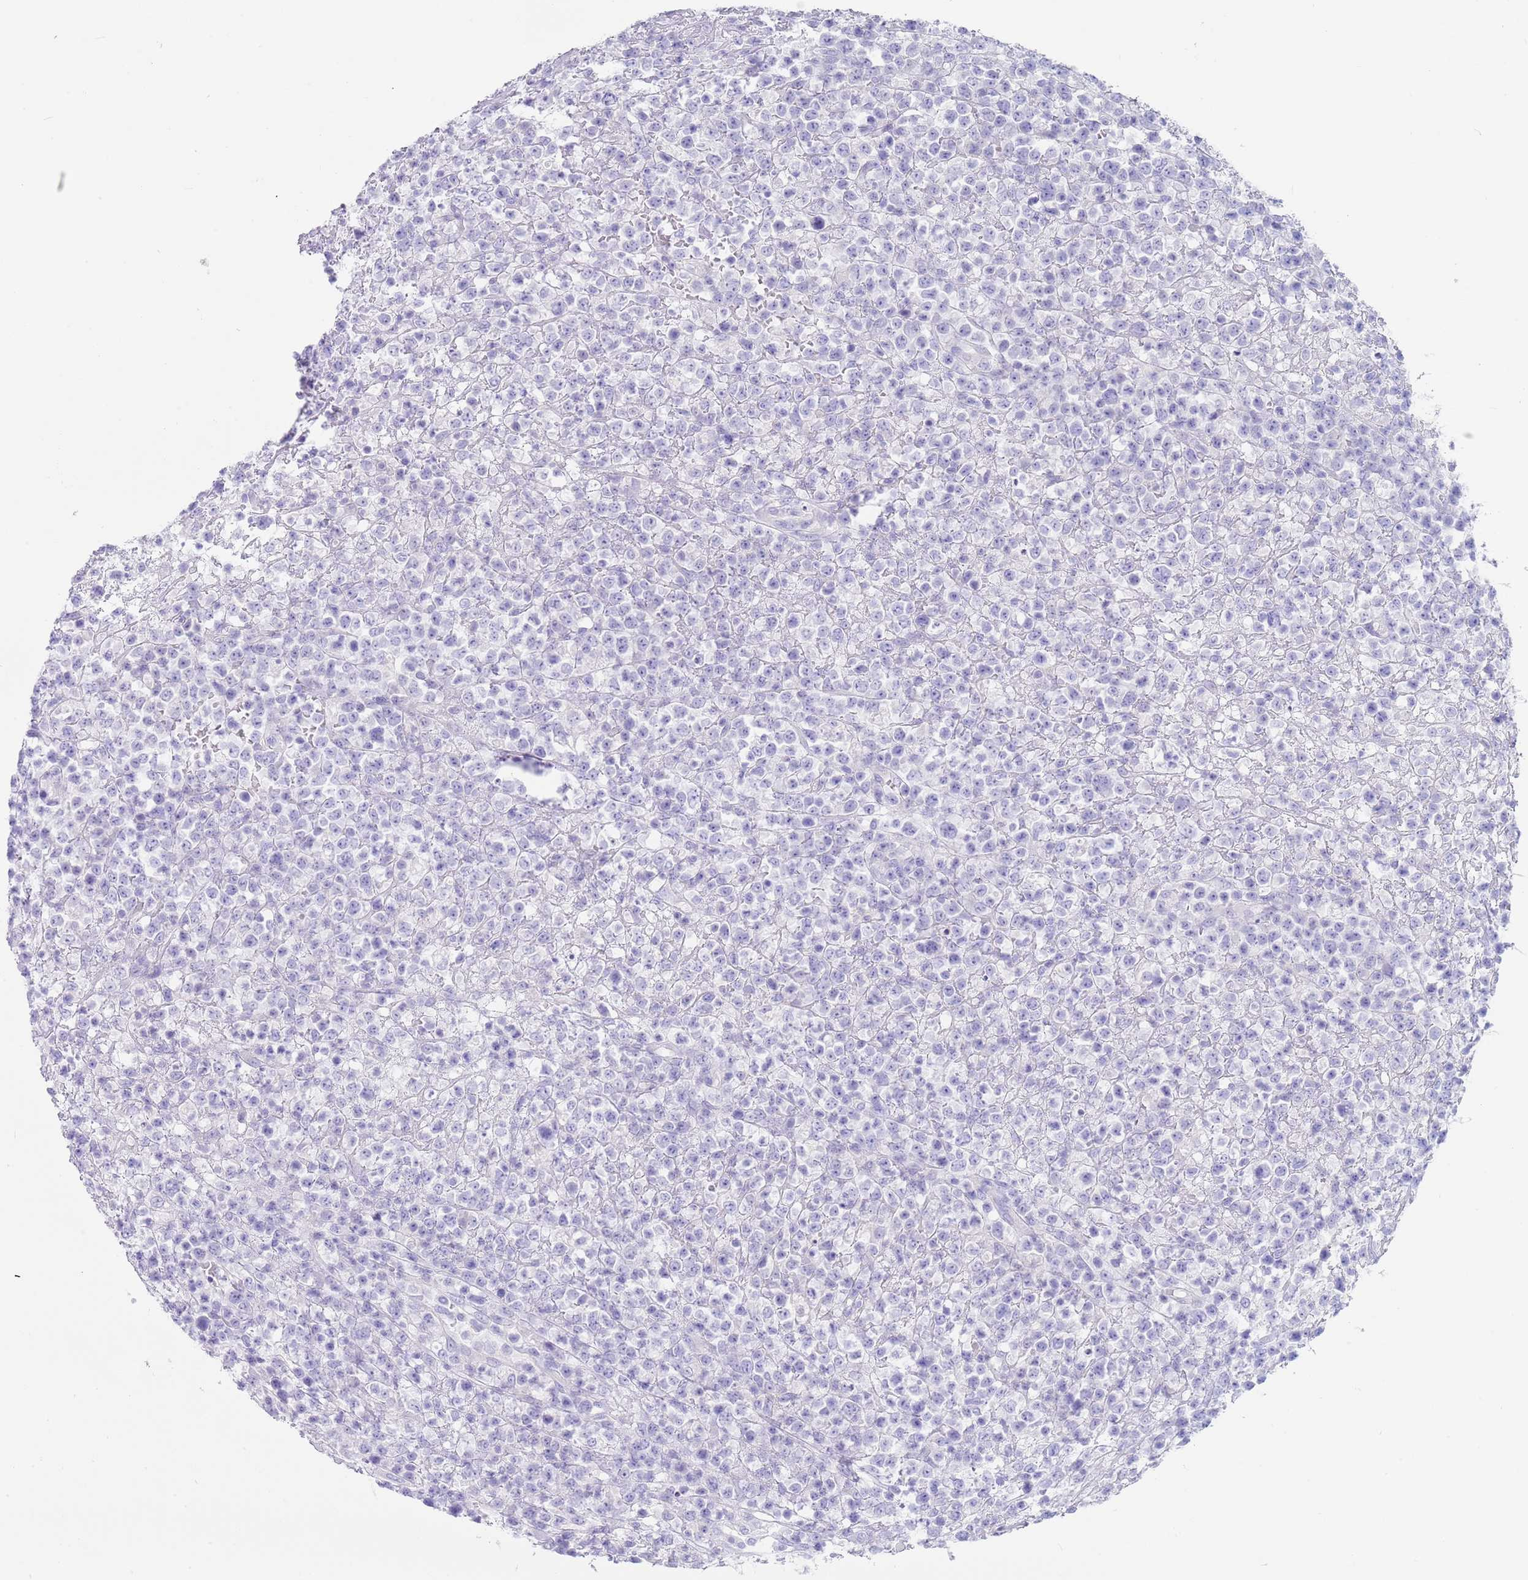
{"staining": {"intensity": "negative", "quantity": "none", "location": "none"}, "tissue": "lymphoma", "cell_type": "Tumor cells", "image_type": "cancer", "snomed": [{"axis": "morphology", "description": "Malignant lymphoma, non-Hodgkin's type, High grade"}, {"axis": "topography", "description": "Colon"}], "caption": "Photomicrograph shows no protein positivity in tumor cells of lymphoma tissue. (Immunohistochemistry (ihc), brightfield microscopy, high magnification).", "gene": "CPXM2", "patient": {"sex": "female", "age": 53}}